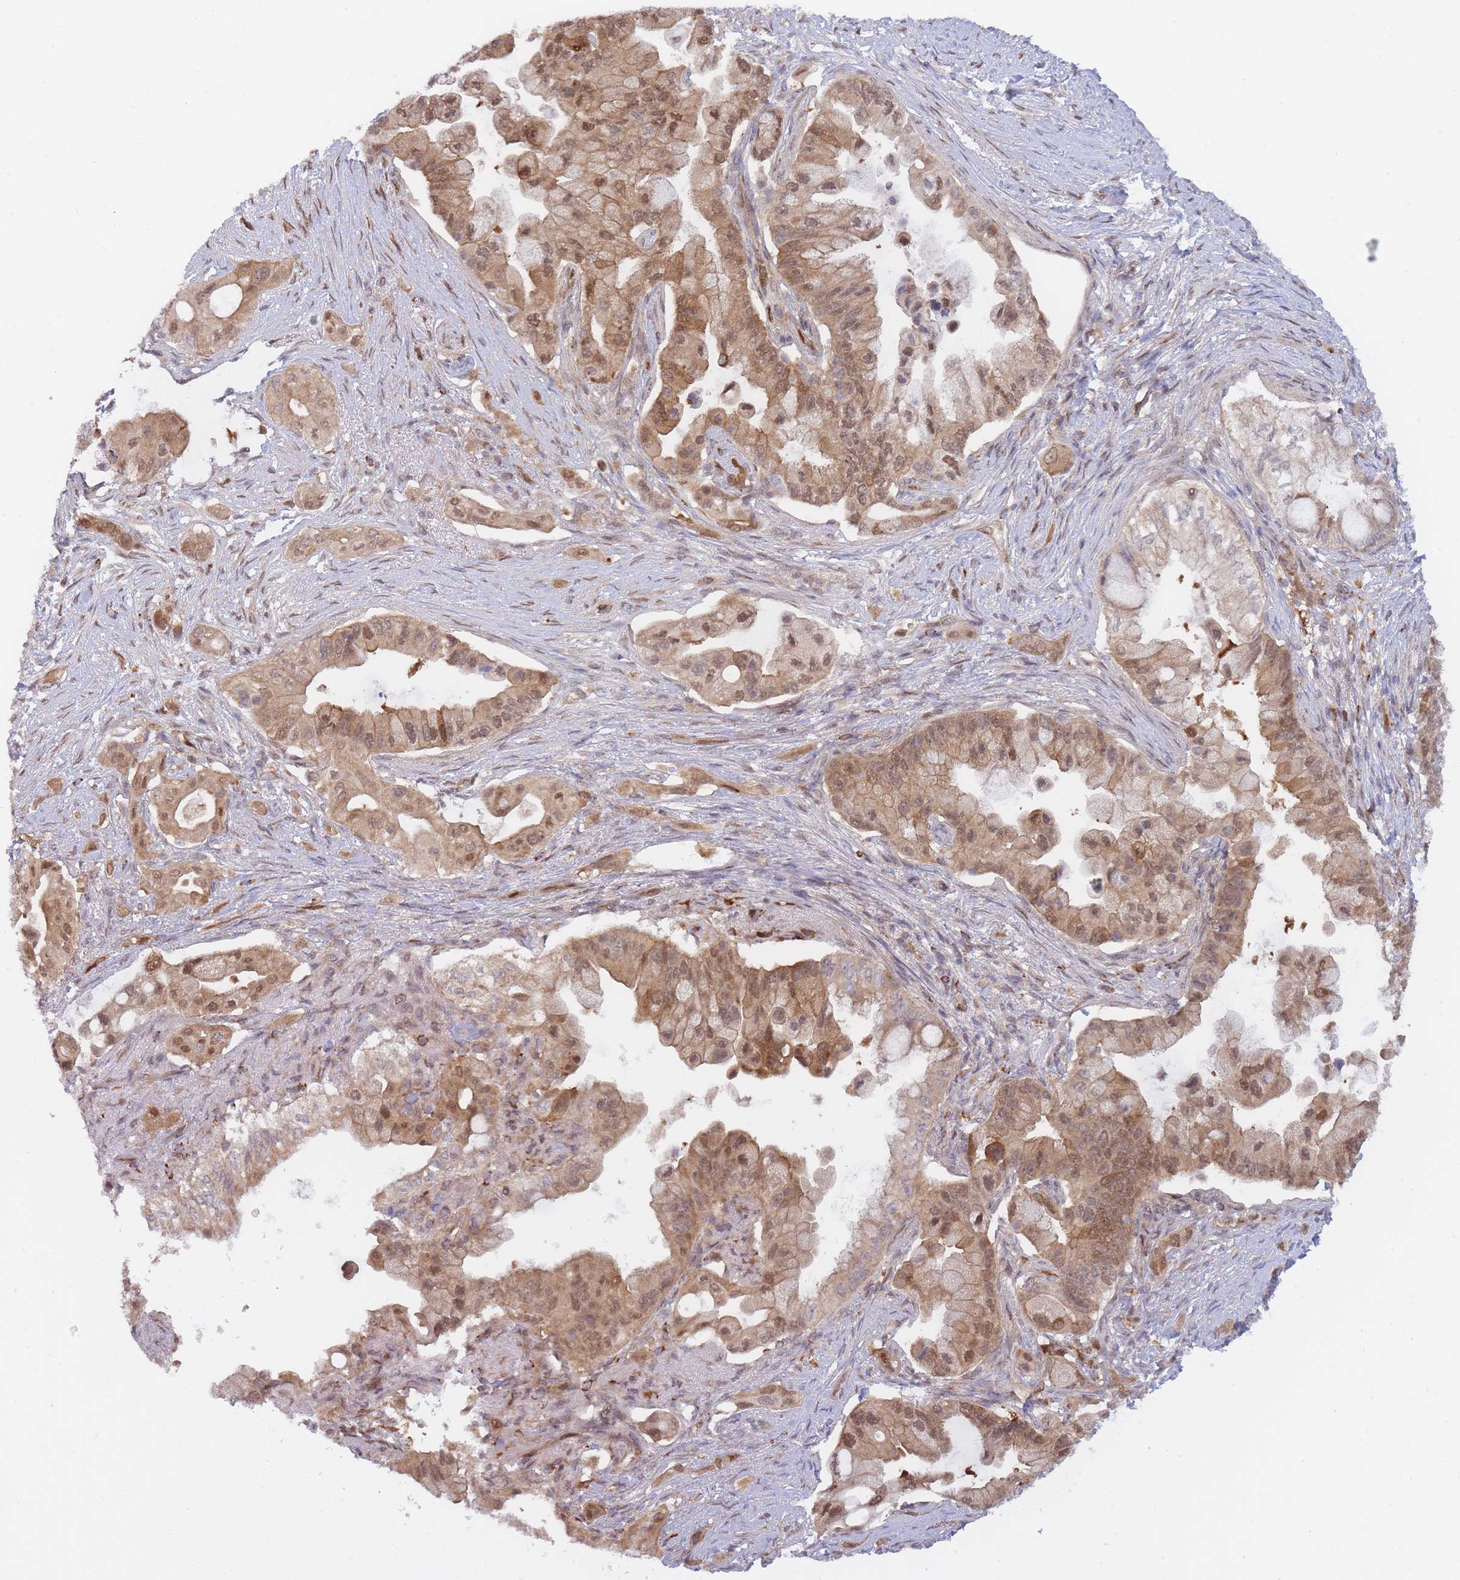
{"staining": {"intensity": "moderate", "quantity": ">75%", "location": "cytoplasmic/membranous,nuclear"}, "tissue": "pancreatic cancer", "cell_type": "Tumor cells", "image_type": "cancer", "snomed": [{"axis": "morphology", "description": "Adenocarcinoma, NOS"}, {"axis": "topography", "description": "Pancreas"}], "caption": "Protein analysis of adenocarcinoma (pancreatic) tissue demonstrates moderate cytoplasmic/membranous and nuclear positivity in about >75% of tumor cells.", "gene": "NSFL1C", "patient": {"sex": "male", "age": 57}}